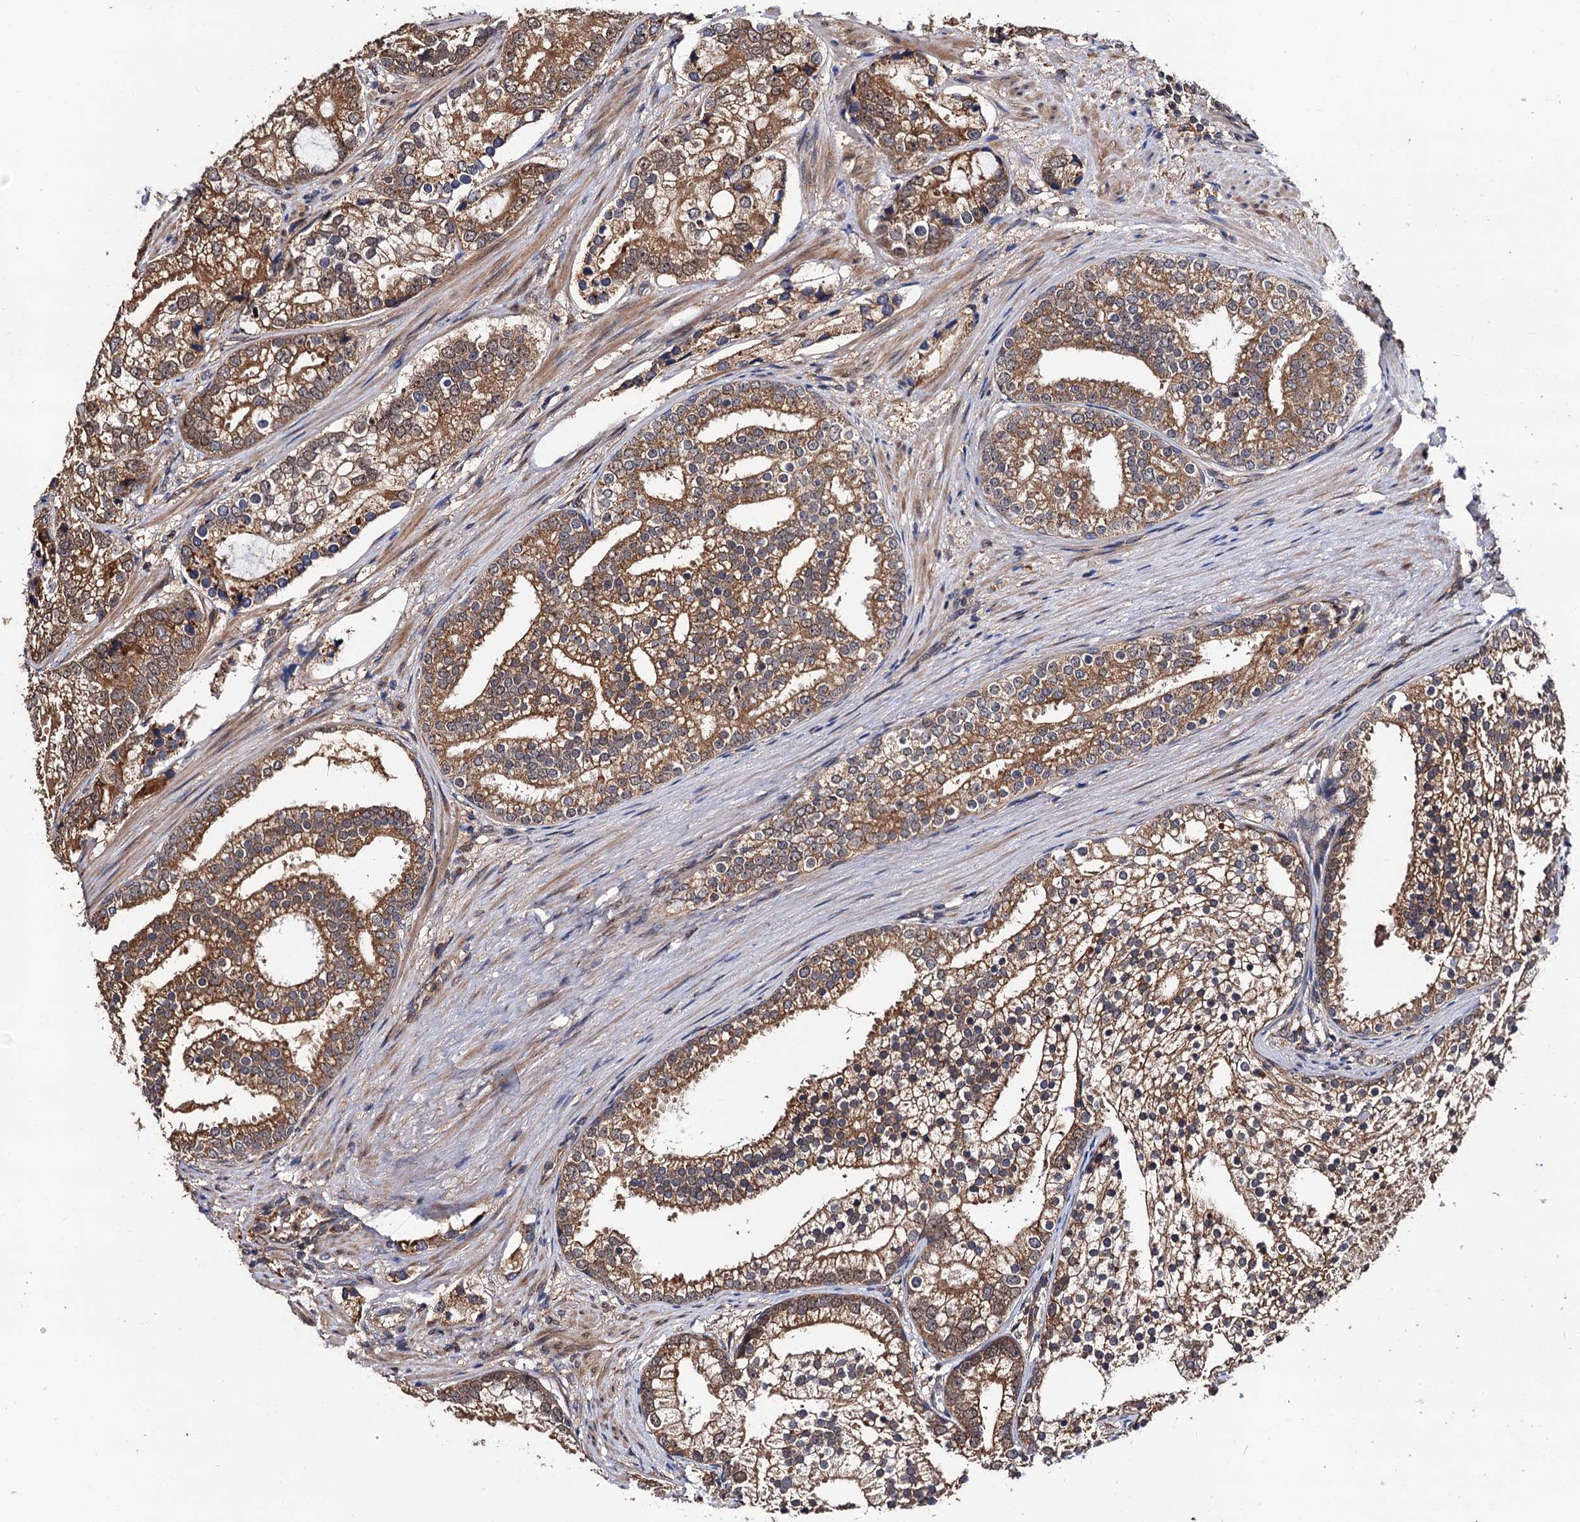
{"staining": {"intensity": "moderate", "quantity": ">75%", "location": "cytoplasmic/membranous"}, "tissue": "prostate cancer", "cell_type": "Tumor cells", "image_type": "cancer", "snomed": [{"axis": "morphology", "description": "Adenocarcinoma, High grade"}, {"axis": "topography", "description": "Prostate"}], "caption": "DAB immunohistochemical staining of human prostate cancer (high-grade adenocarcinoma) reveals moderate cytoplasmic/membranous protein staining in about >75% of tumor cells.", "gene": "MIER2", "patient": {"sex": "male", "age": 75}}